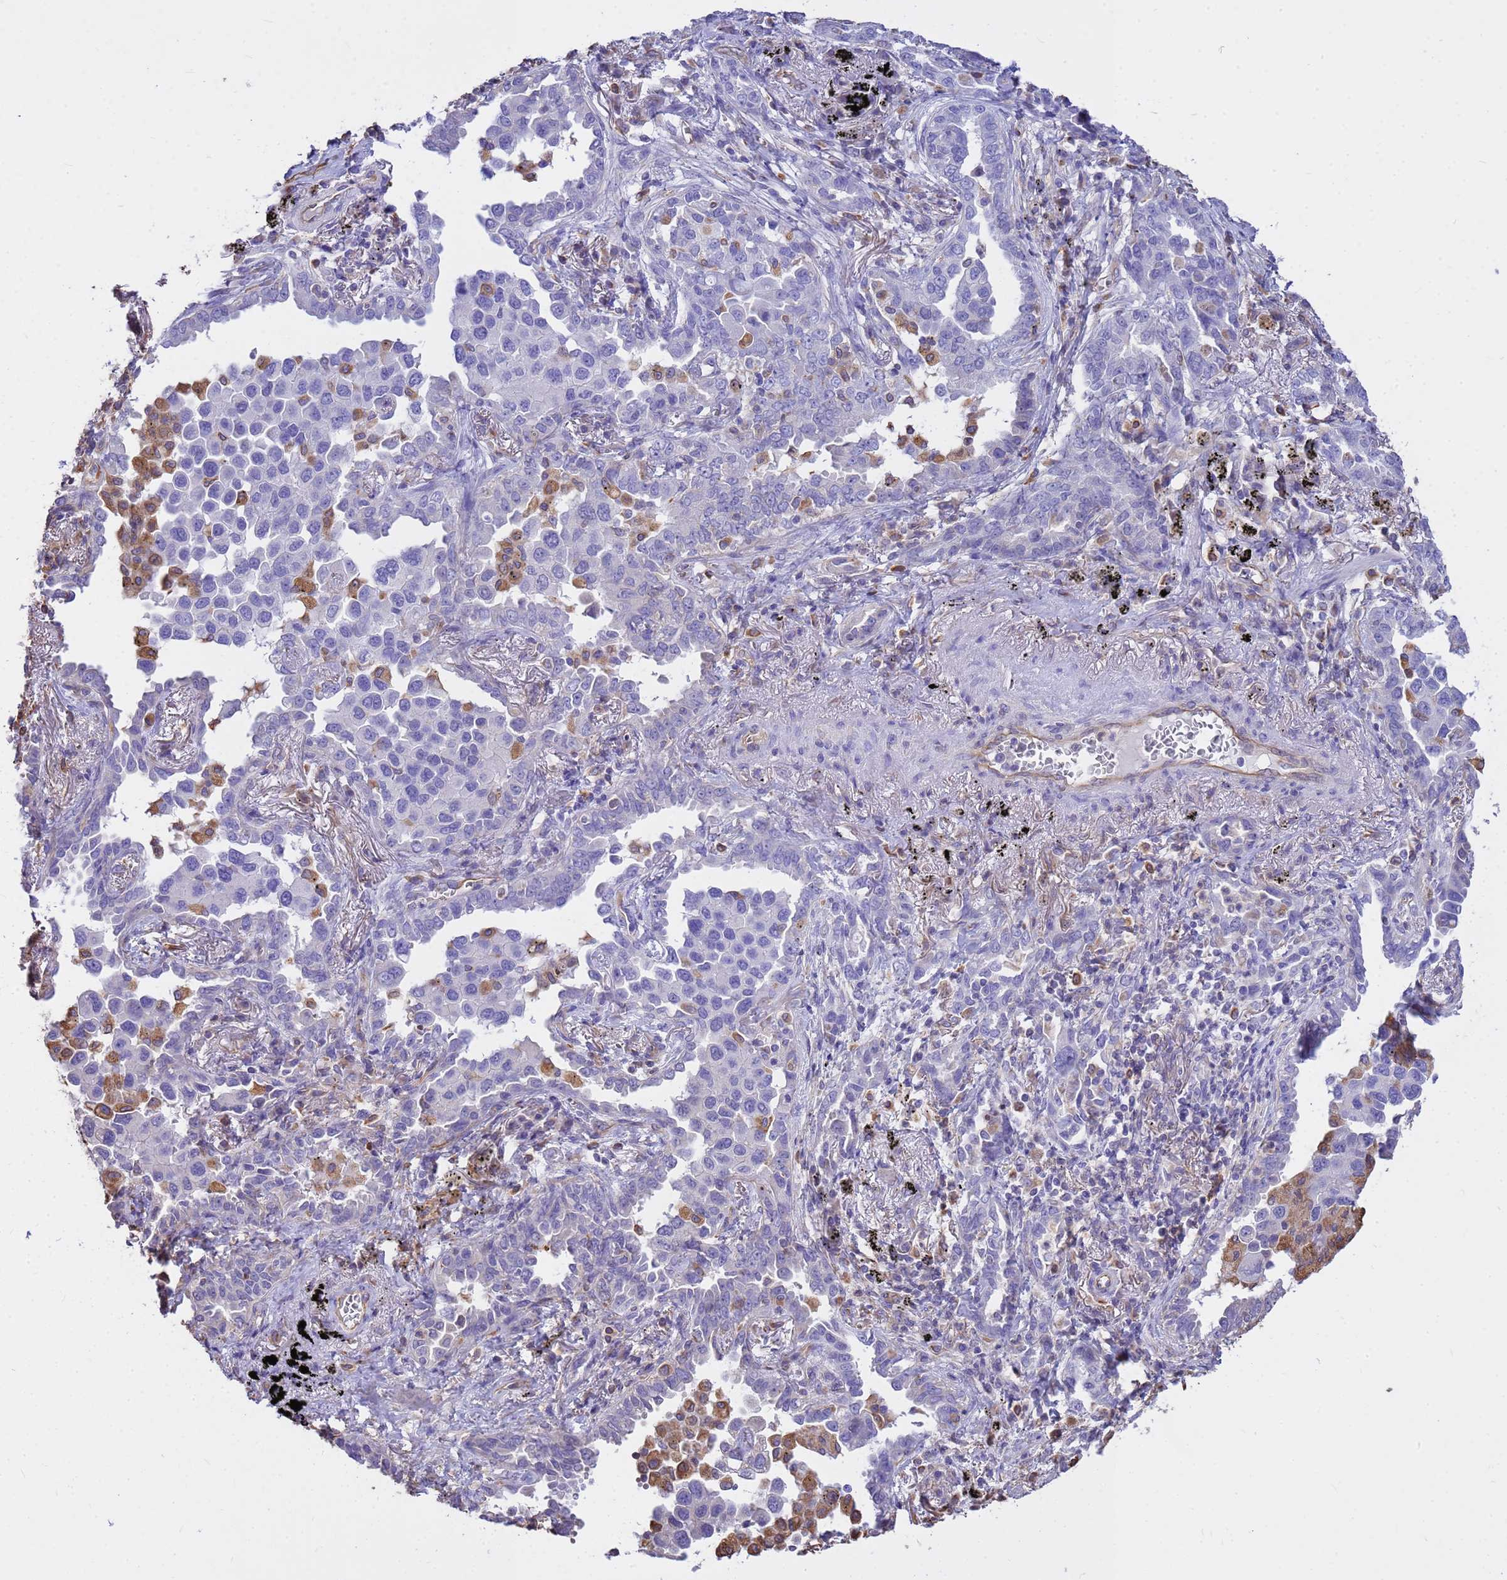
{"staining": {"intensity": "negative", "quantity": "none", "location": "none"}, "tissue": "lung cancer", "cell_type": "Tumor cells", "image_type": "cancer", "snomed": [{"axis": "morphology", "description": "Adenocarcinoma, NOS"}, {"axis": "topography", "description": "Lung"}], "caption": "A high-resolution micrograph shows immunohistochemistry (IHC) staining of lung cancer (adenocarcinoma), which displays no significant expression in tumor cells.", "gene": "TCEAL3", "patient": {"sex": "male", "age": 67}}